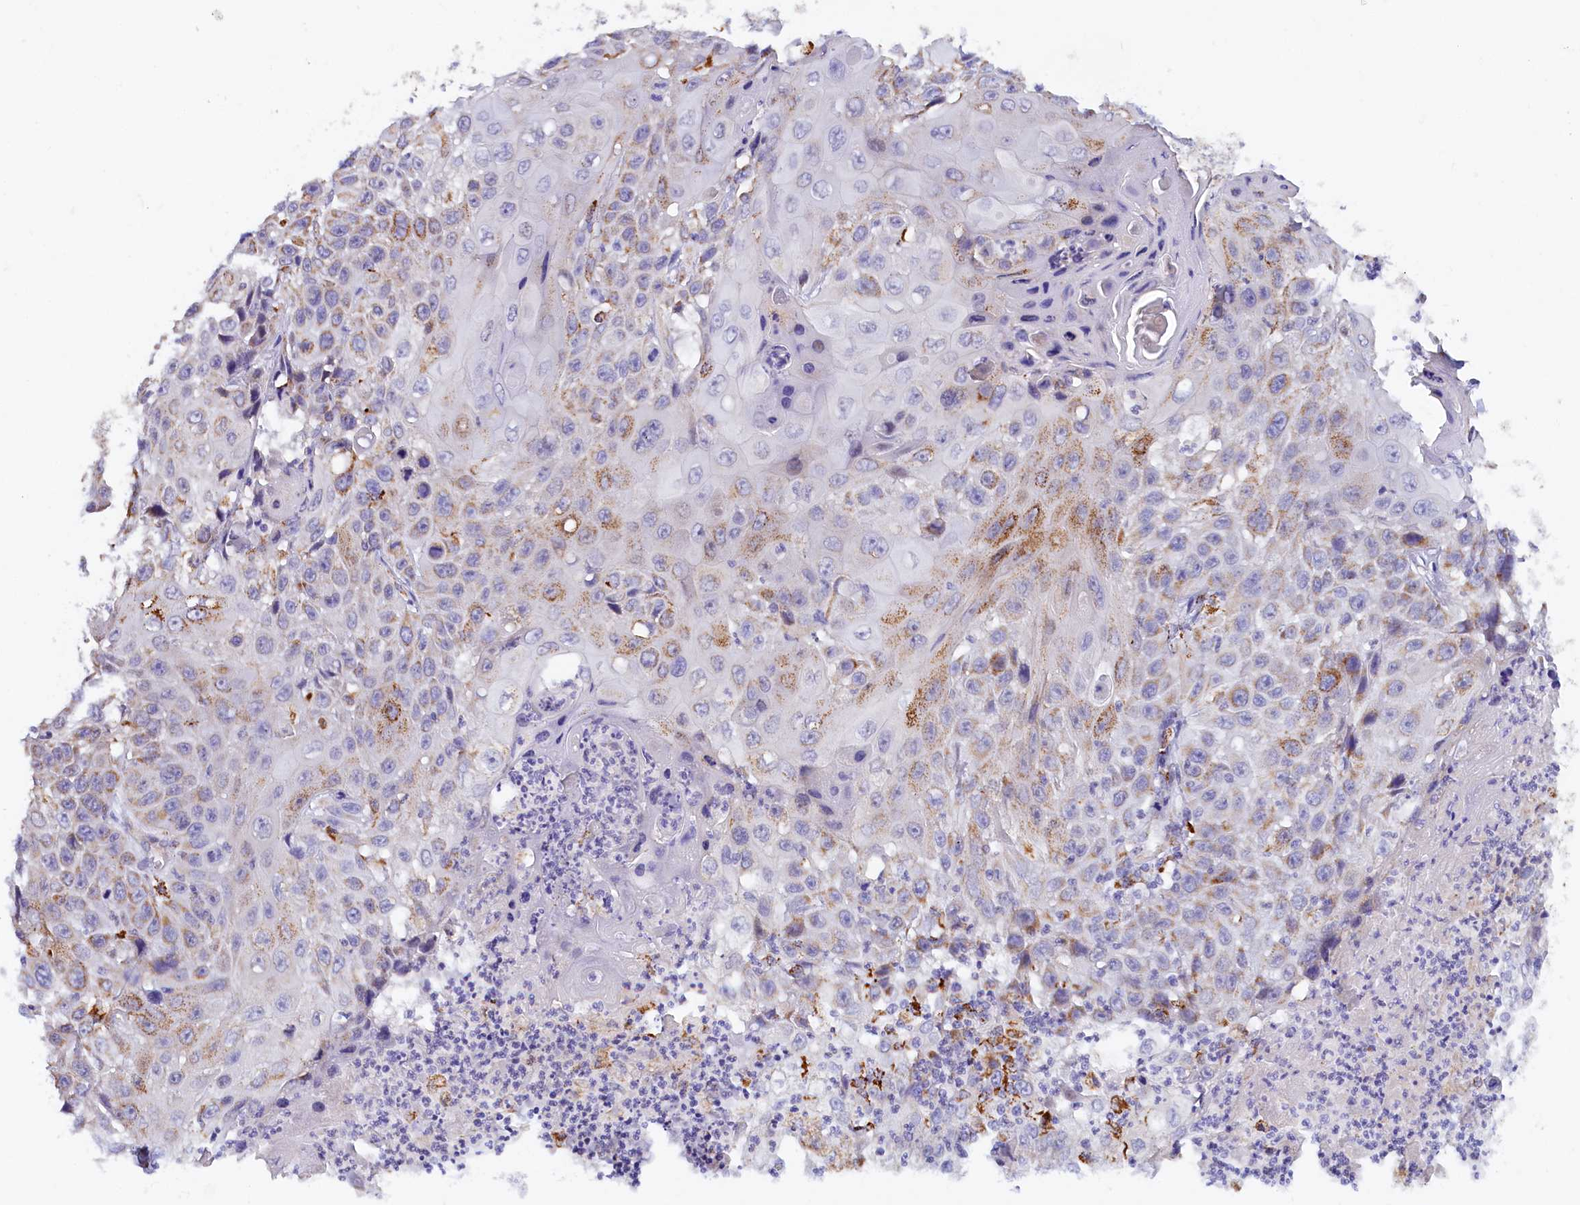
{"staining": {"intensity": "weak", "quantity": "<25%", "location": "cytoplasmic/membranous"}, "tissue": "cervical cancer", "cell_type": "Tumor cells", "image_type": "cancer", "snomed": [{"axis": "morphology", "description": "Squamous cell carcinoma, NOS"}, {"axis": "topography", "description": "Cervix"}], "caption": "Tumor cells show no significant staining in cervical squamous cell carcinoma. The staining is performed using DAB brown chromogen with nuclei counter-stained in using hematoxylin.", "gene": "AKTIP", "patient": {"sex": "female", "age": 39}}